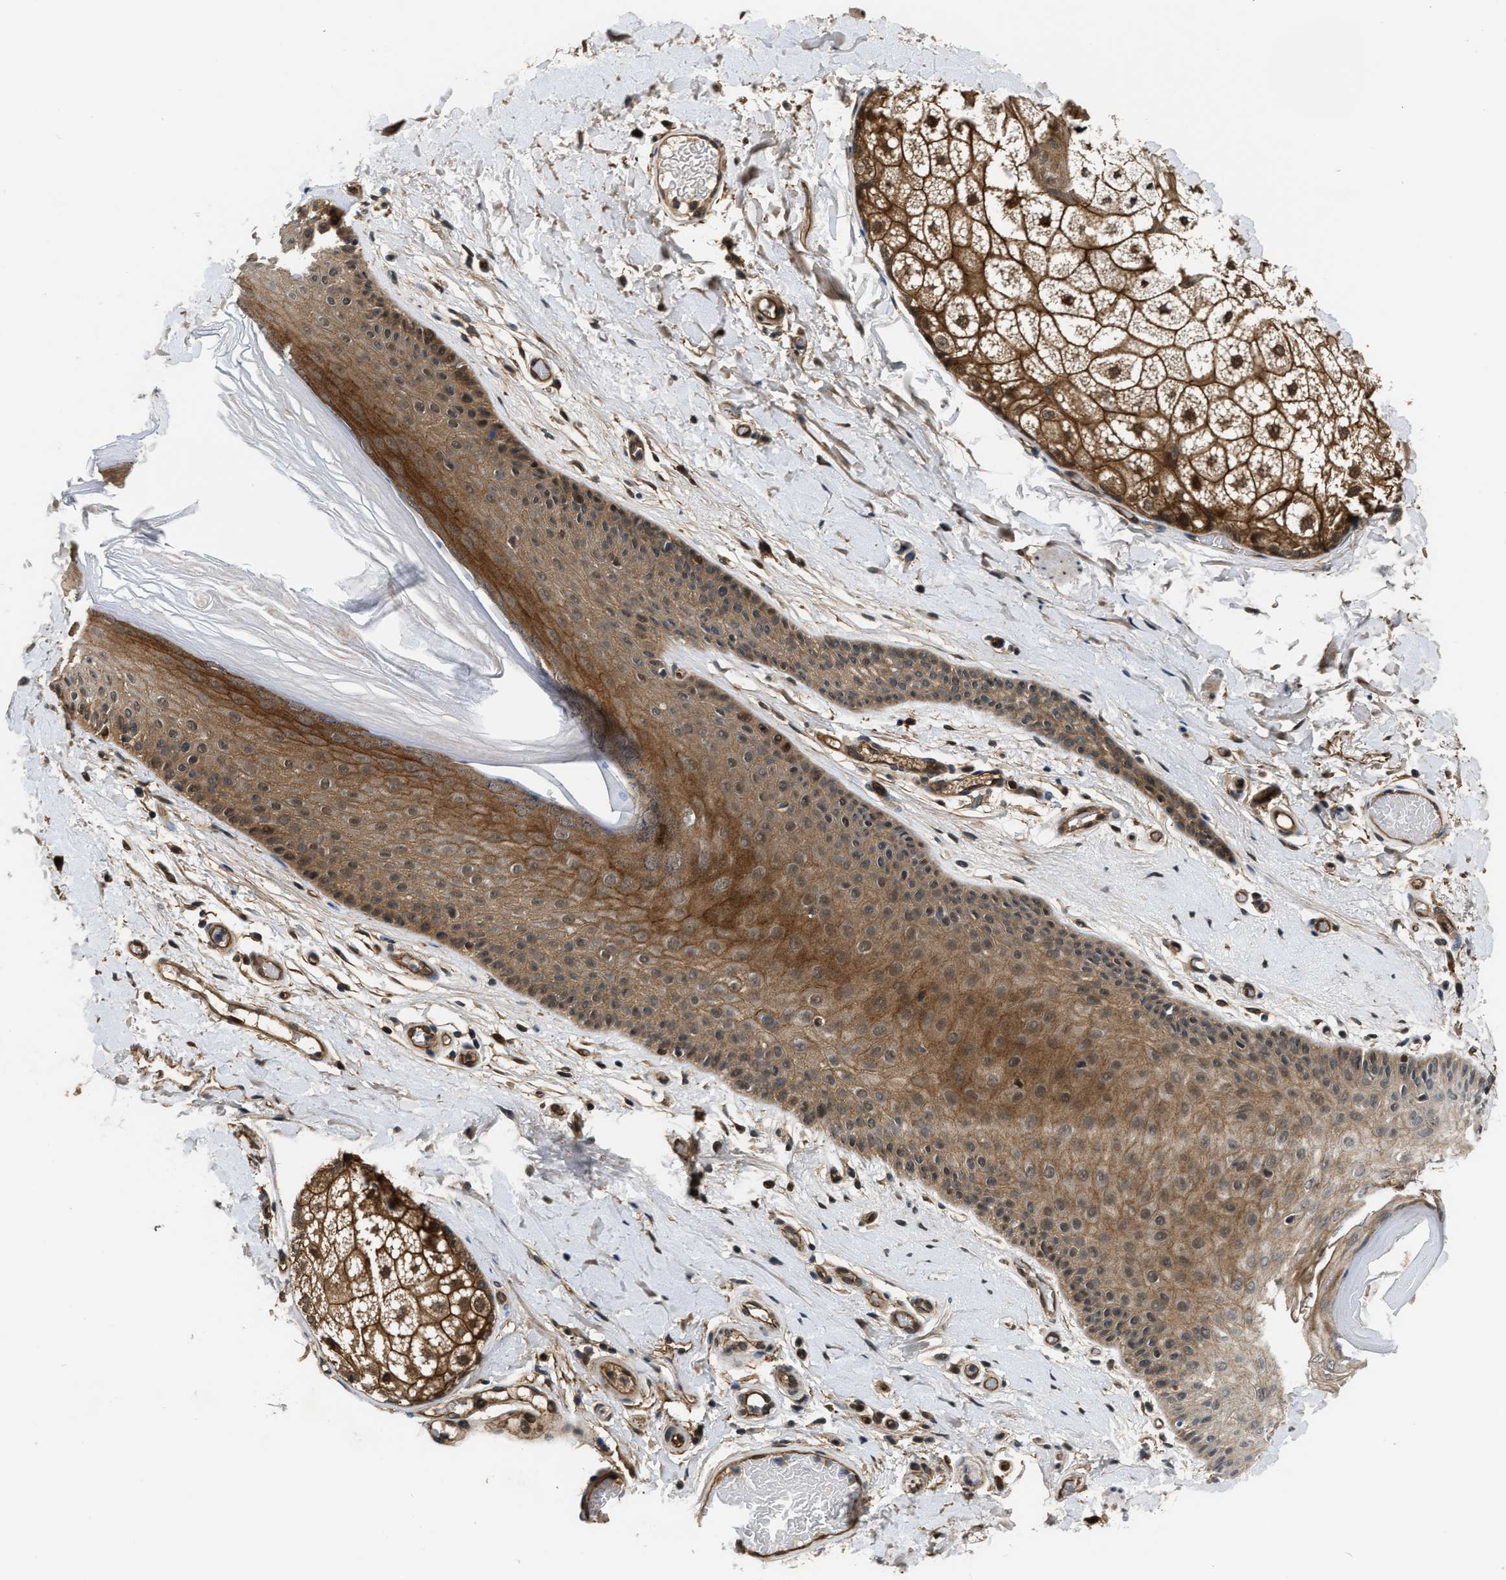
{"staining": {"intensity": "moderate", "quantity": ">75%", "location": "cytoplasmic/membranous"}, "tissue": "skin", "cell_type": "Epidermal cells", "image_type": "normal", "snomed": [{"axis": "morphology", "description": "Normal tissue, NOS"}, {"axis": "topography", "description": "Vulva"}], "caption": "Skin was stained to show a protein in brown. There is medium levels of moderate cytoplasmic/membranous expression in approximately >75% of epidermal cells.", "gene": "COPS2", "patient": {"sex": "female", "age": 73}}